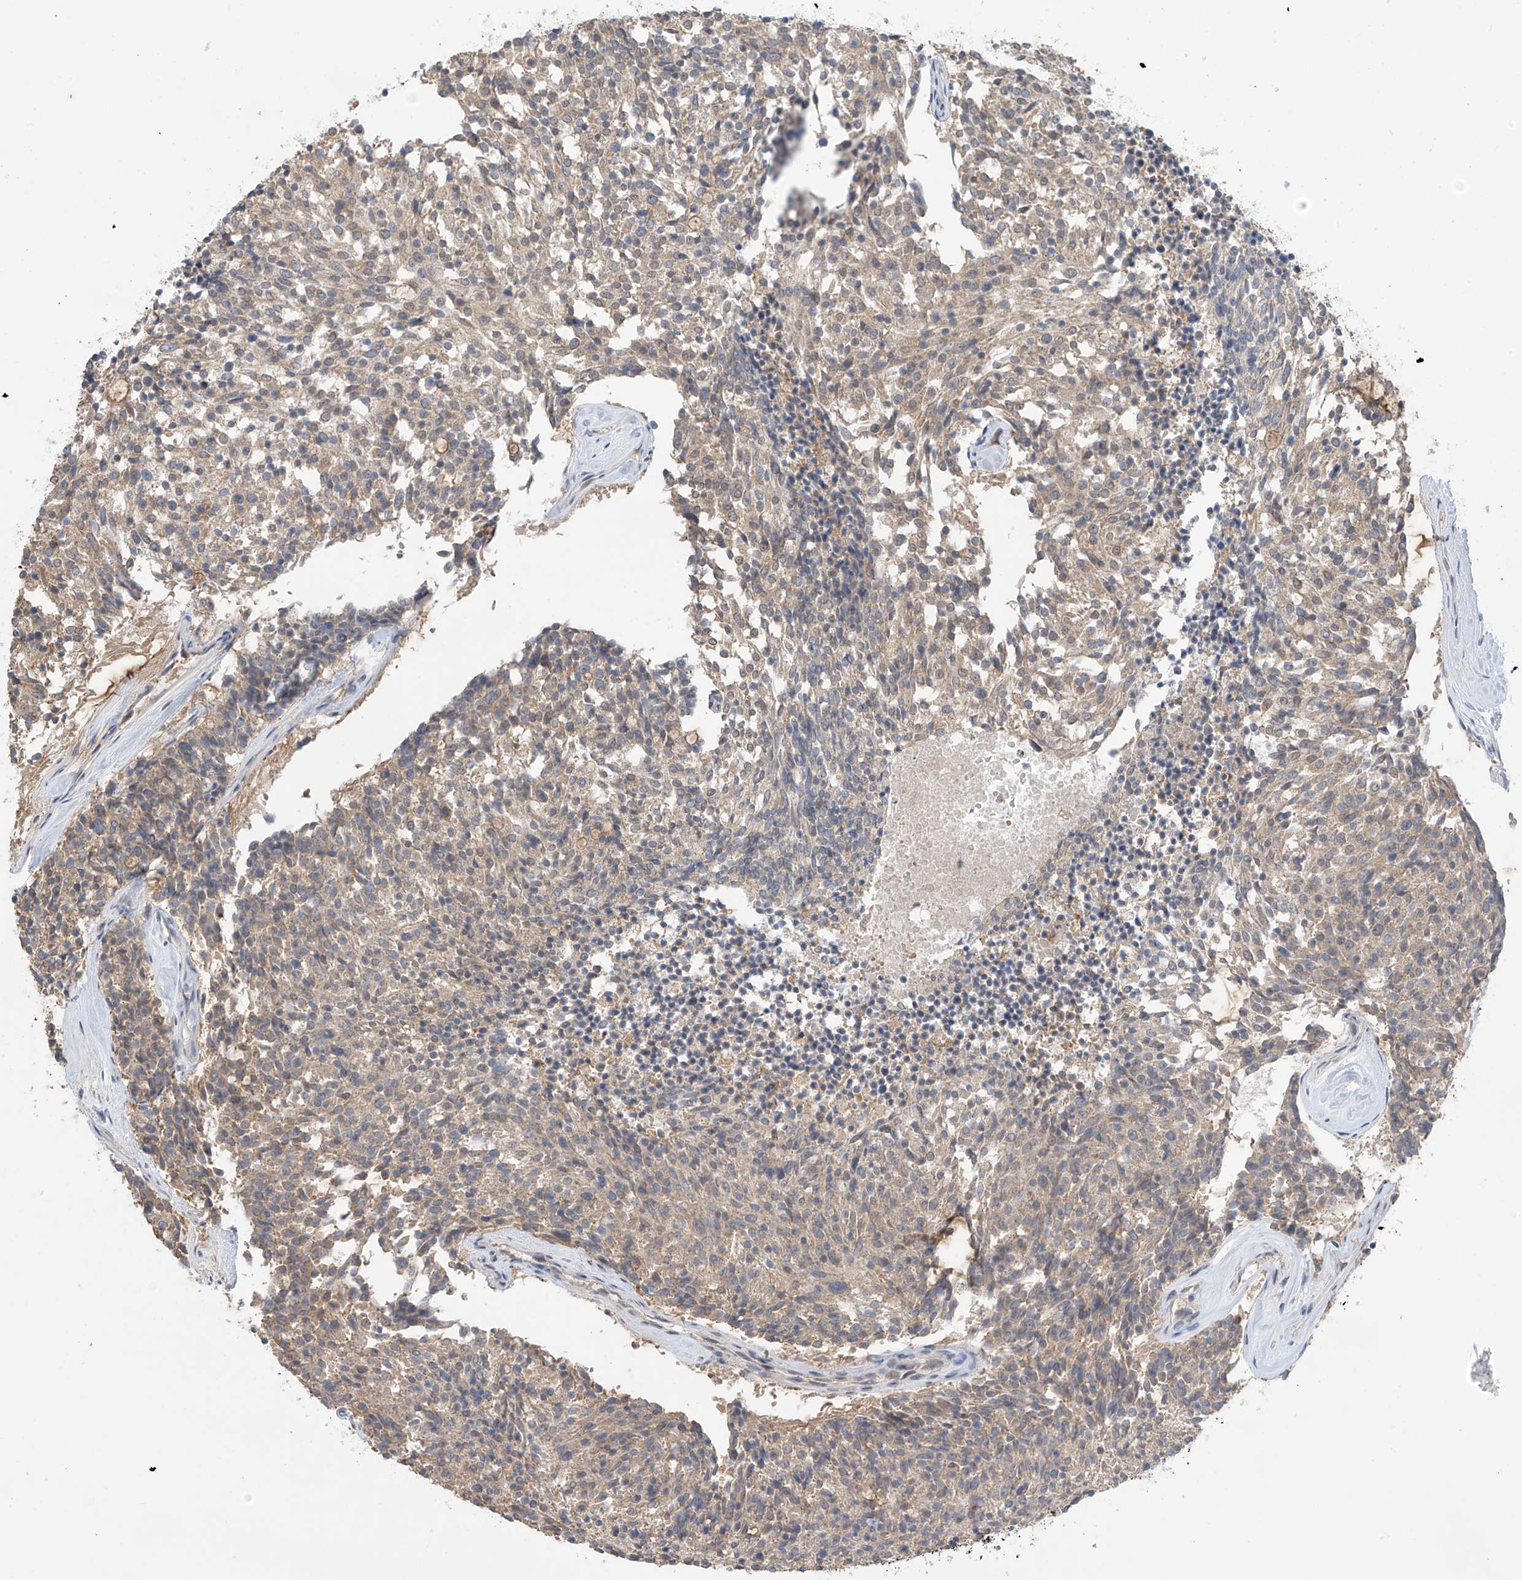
{"staining": {"intensity": "moderate", "quantity": "25%-75%", "location": "cytoplasmic/membranous"}, "tissue": "carcinoid", "cell_type": "Tumor cells", "image_type": "cancer", "snomed": [{"axis": "morphology", "description": "Carcinoid, malignant, NOS"}, {"axis": "topography", "description": "Pancreas"}], "caption": "A high-resolution micrograph shows IHC staining of malignant carcinoid, which shows moderate cytoplasmic/membranous staining in about 25%-75% of tumor cells.", "gene": "KIAA1522", "patient": {"sex": "female", "age": 54}}